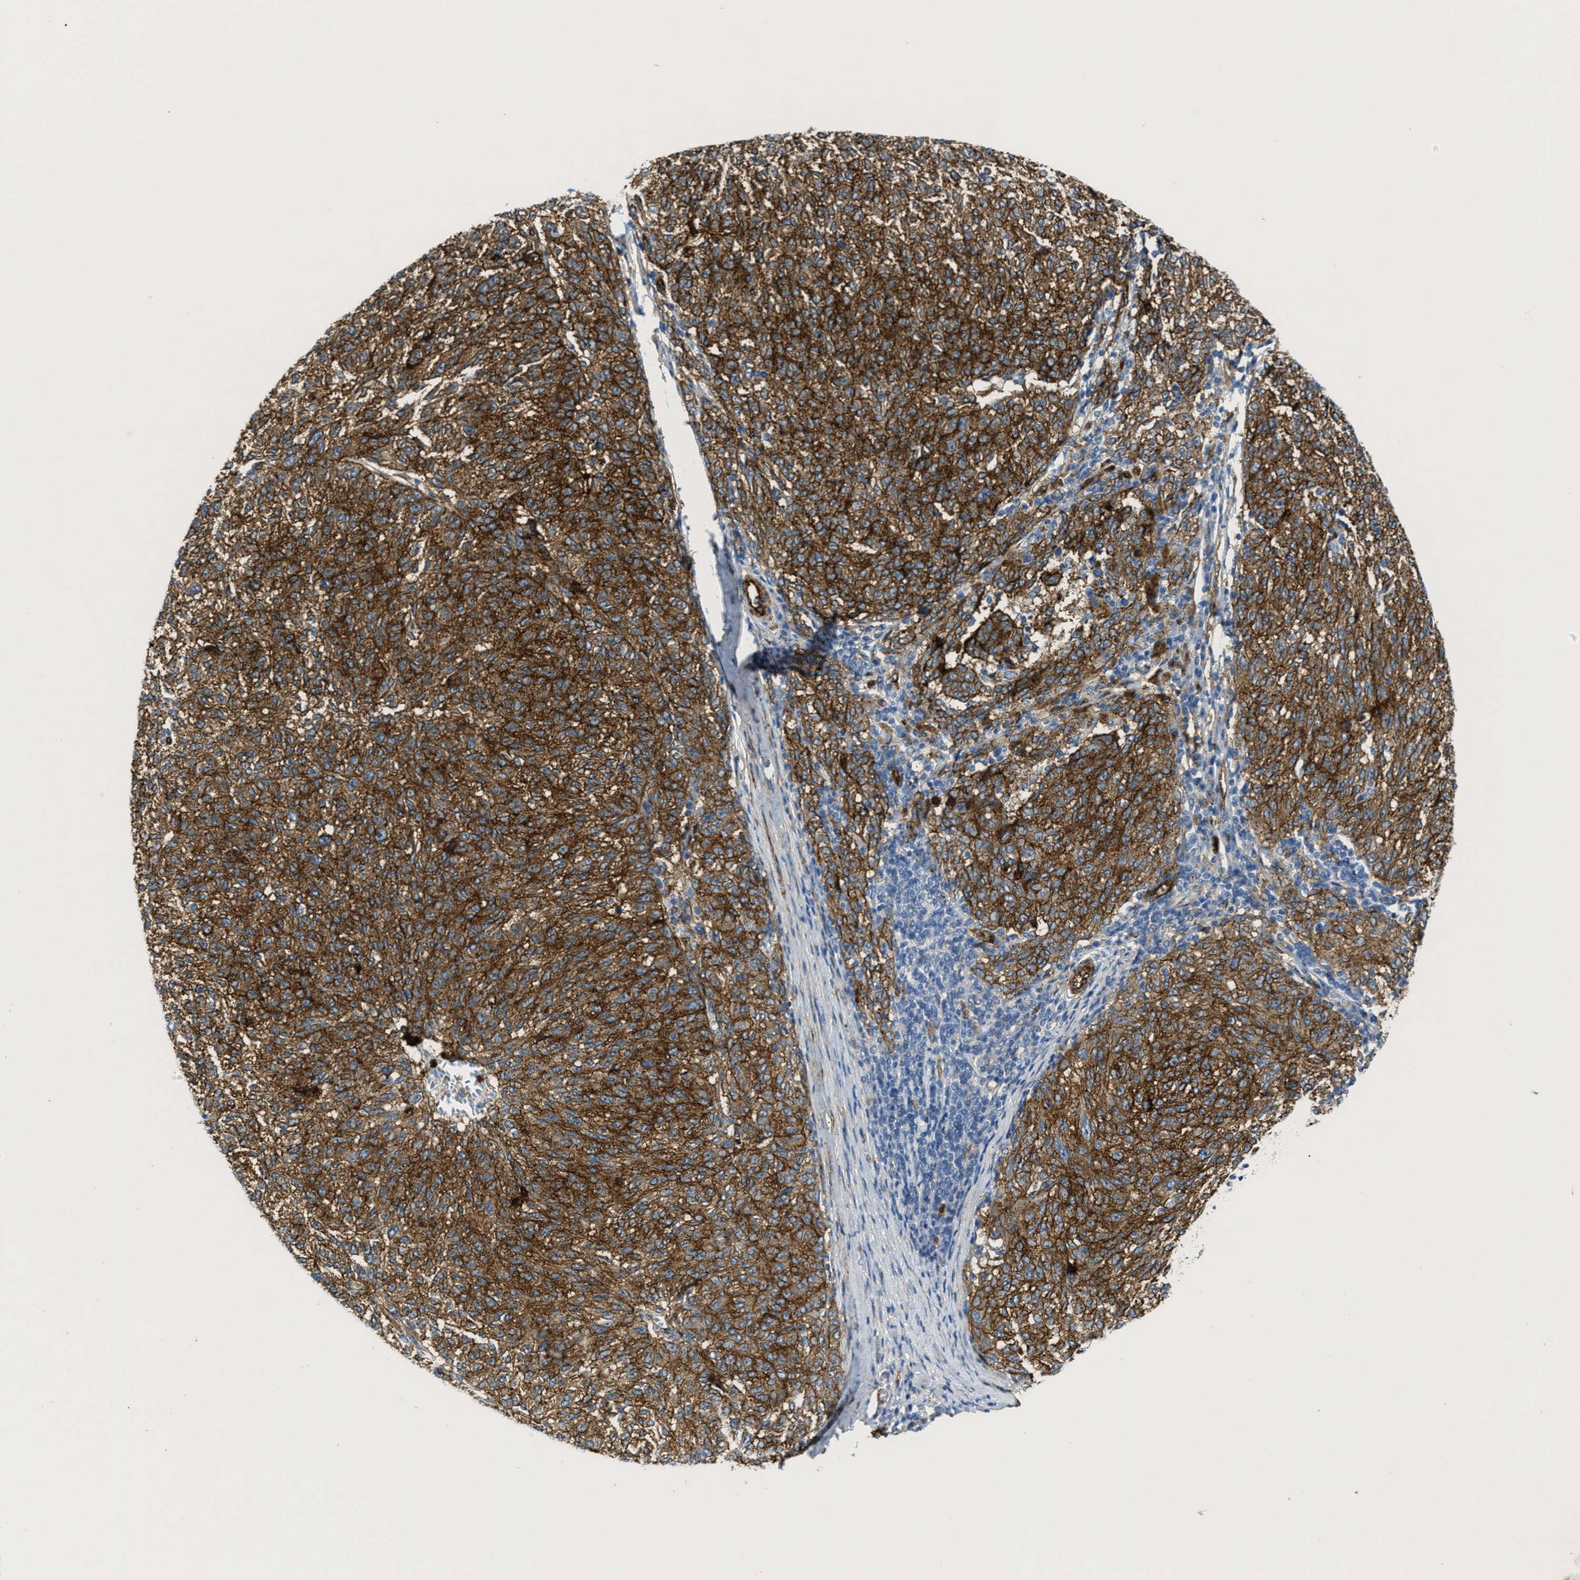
{"staining": {"intensity": "moderate", "quantity": ">75%", "location": "cytoplasmic/membranous"}, "tissue": "melanoma", "cell_type": "Tumor cells", "image_type": "cancer", "snomed": [{"axis": "morphology", "description": "Malignant melanoma, NOS"}, {"axis": "topography", "description": "Skin"}], "caption": "A medium amount of moderate cytoplasmic/membranous staining is present in approximately >75% of tumor cells in melanoma tissue. Nuclei are stained in blue.", "gene": "NAB1", "patient": {"sex": "female", "age": 72}}